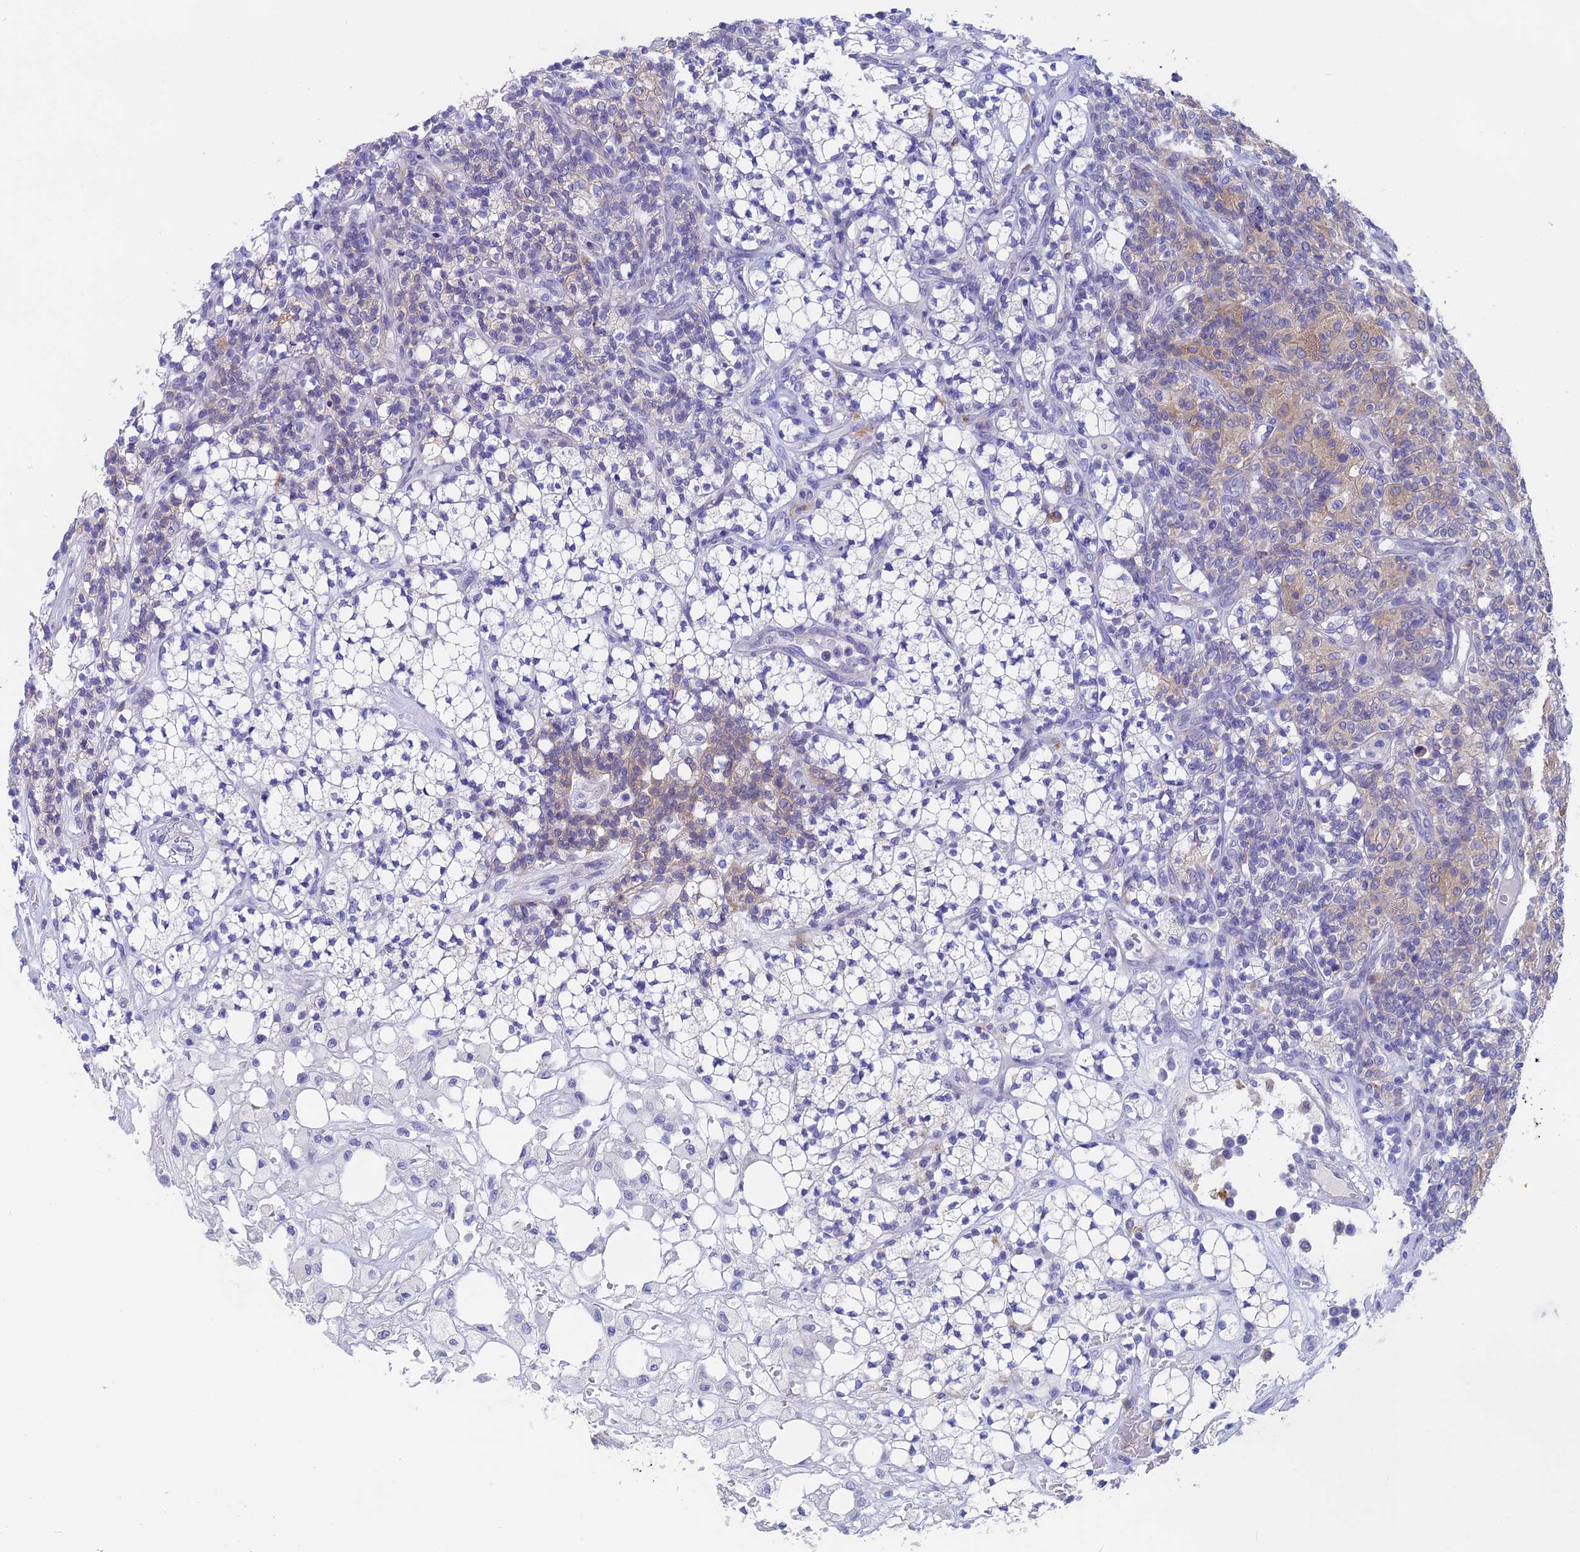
{"staining": {"intensity": "weak", "quantity": "<25%", "location": "cytoplasmic/membranous"}, "tissue": "renal cancer", "cell_type": "Tumor cells", "image_type": "cancer", "snomed": [{"axis": "morphology", "description": "Adenocarcinoma, NOS"}, {"axis": "topography", "description": "Kidney"}], "caption": "Human renal cancer stained for a protein using immunohistochemistry (IHC) demonstrates no expression in tumor cells.", "gene": "GLB1L", "patient": {"sex": "male", "age": 77}}